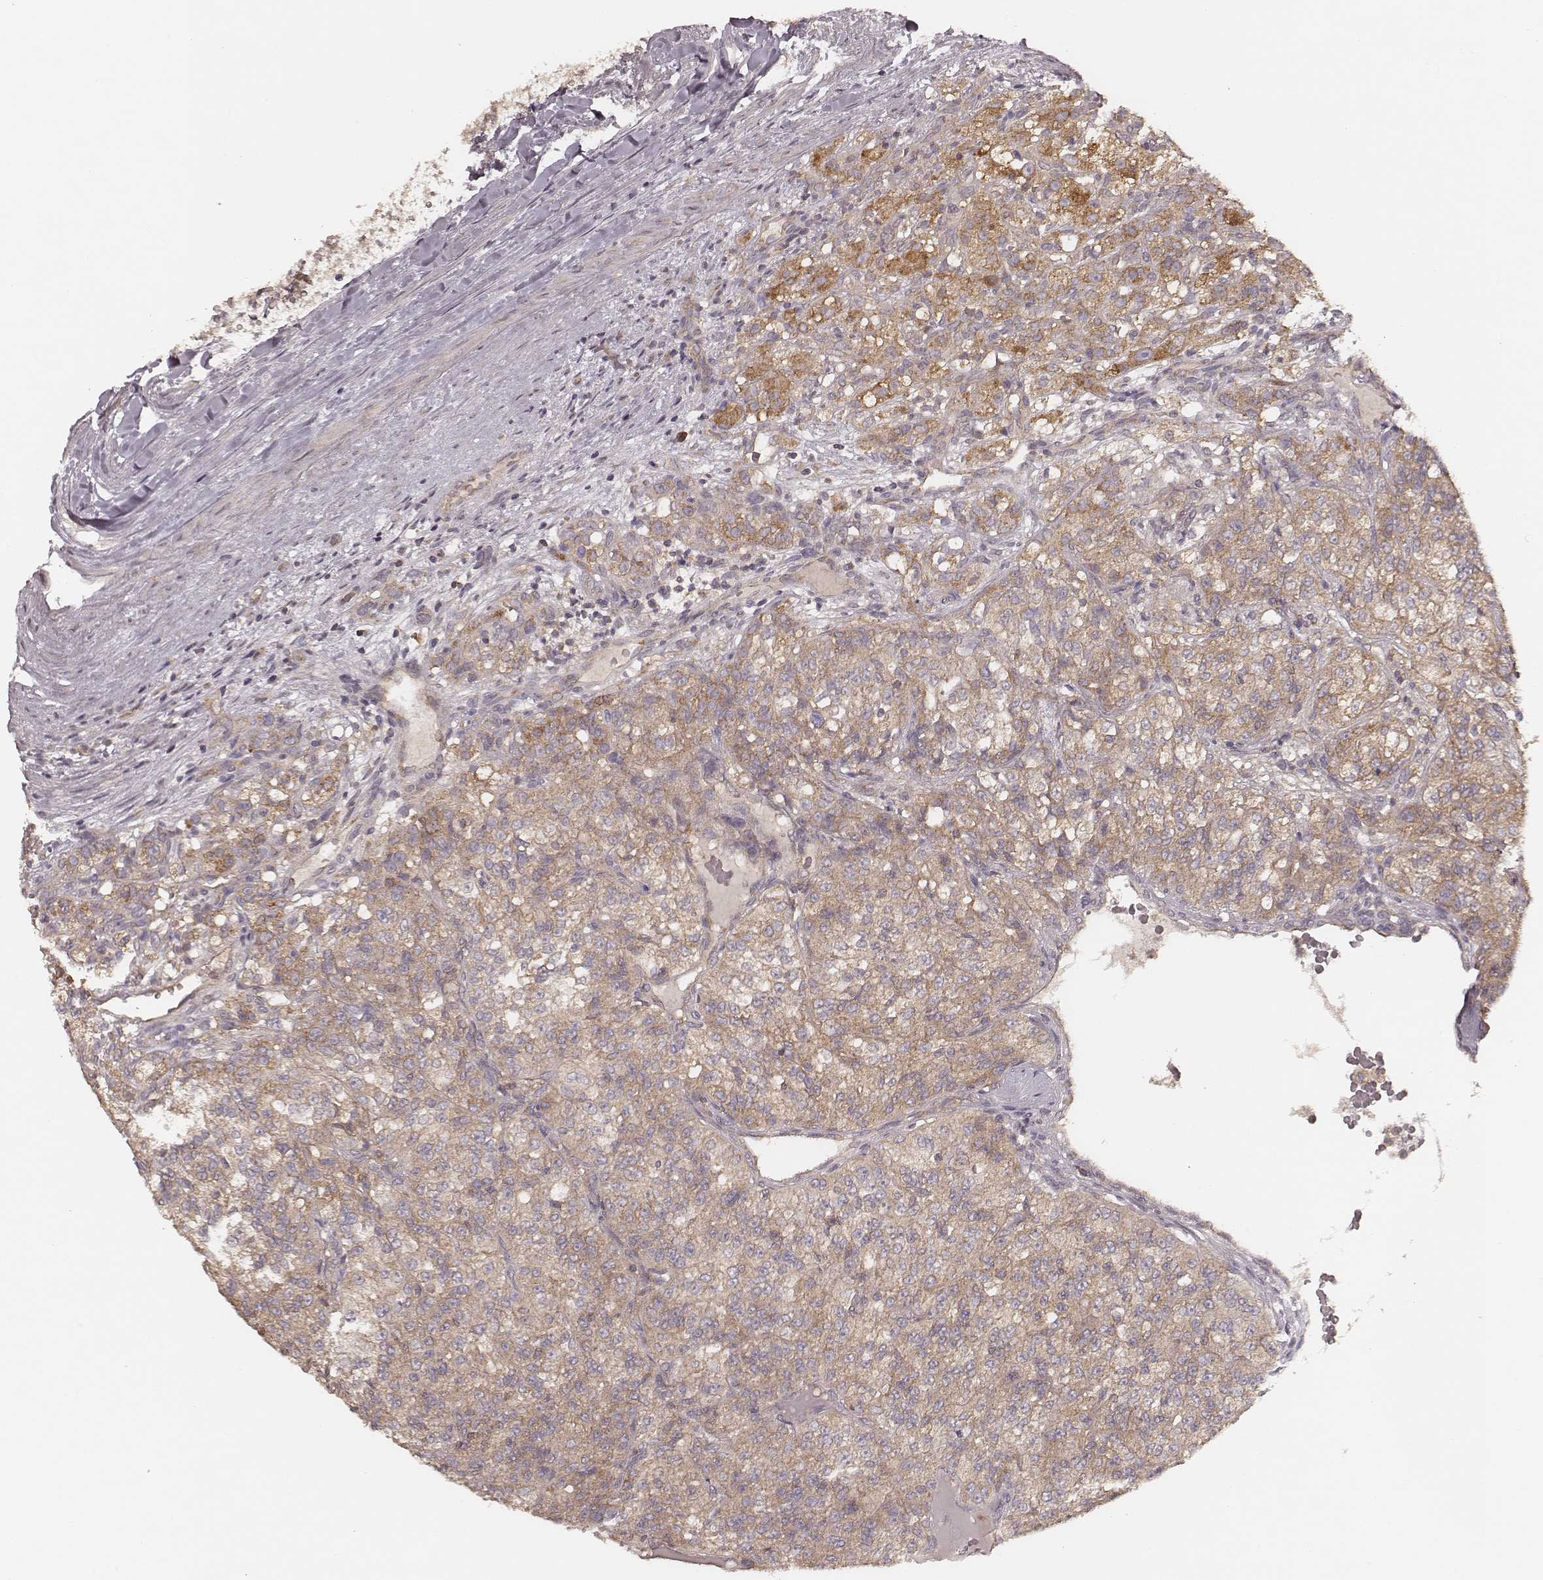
{"staining": {"intensity": "weak", "quantity": ">75%", "location": "cytoplasmic/membranous"}, "tissue": "renal cancer", "cell_type": "Tumor cells", "image_type": "cancer", "snomed": [{"axis": "morphology", "description": "Adenocarcinoma, NOS"}, {"axis": "topography", "description": "Kidney"}], "caption": "This micrograph demonstrates immunohistochemistry staining of human renal adenocarcinoma, with low weak cytoplasmic/membranous staining in approximately >75% of tumor cells.", "gene": "CARS1", "patient": {"sex": "female", "age": 63}}